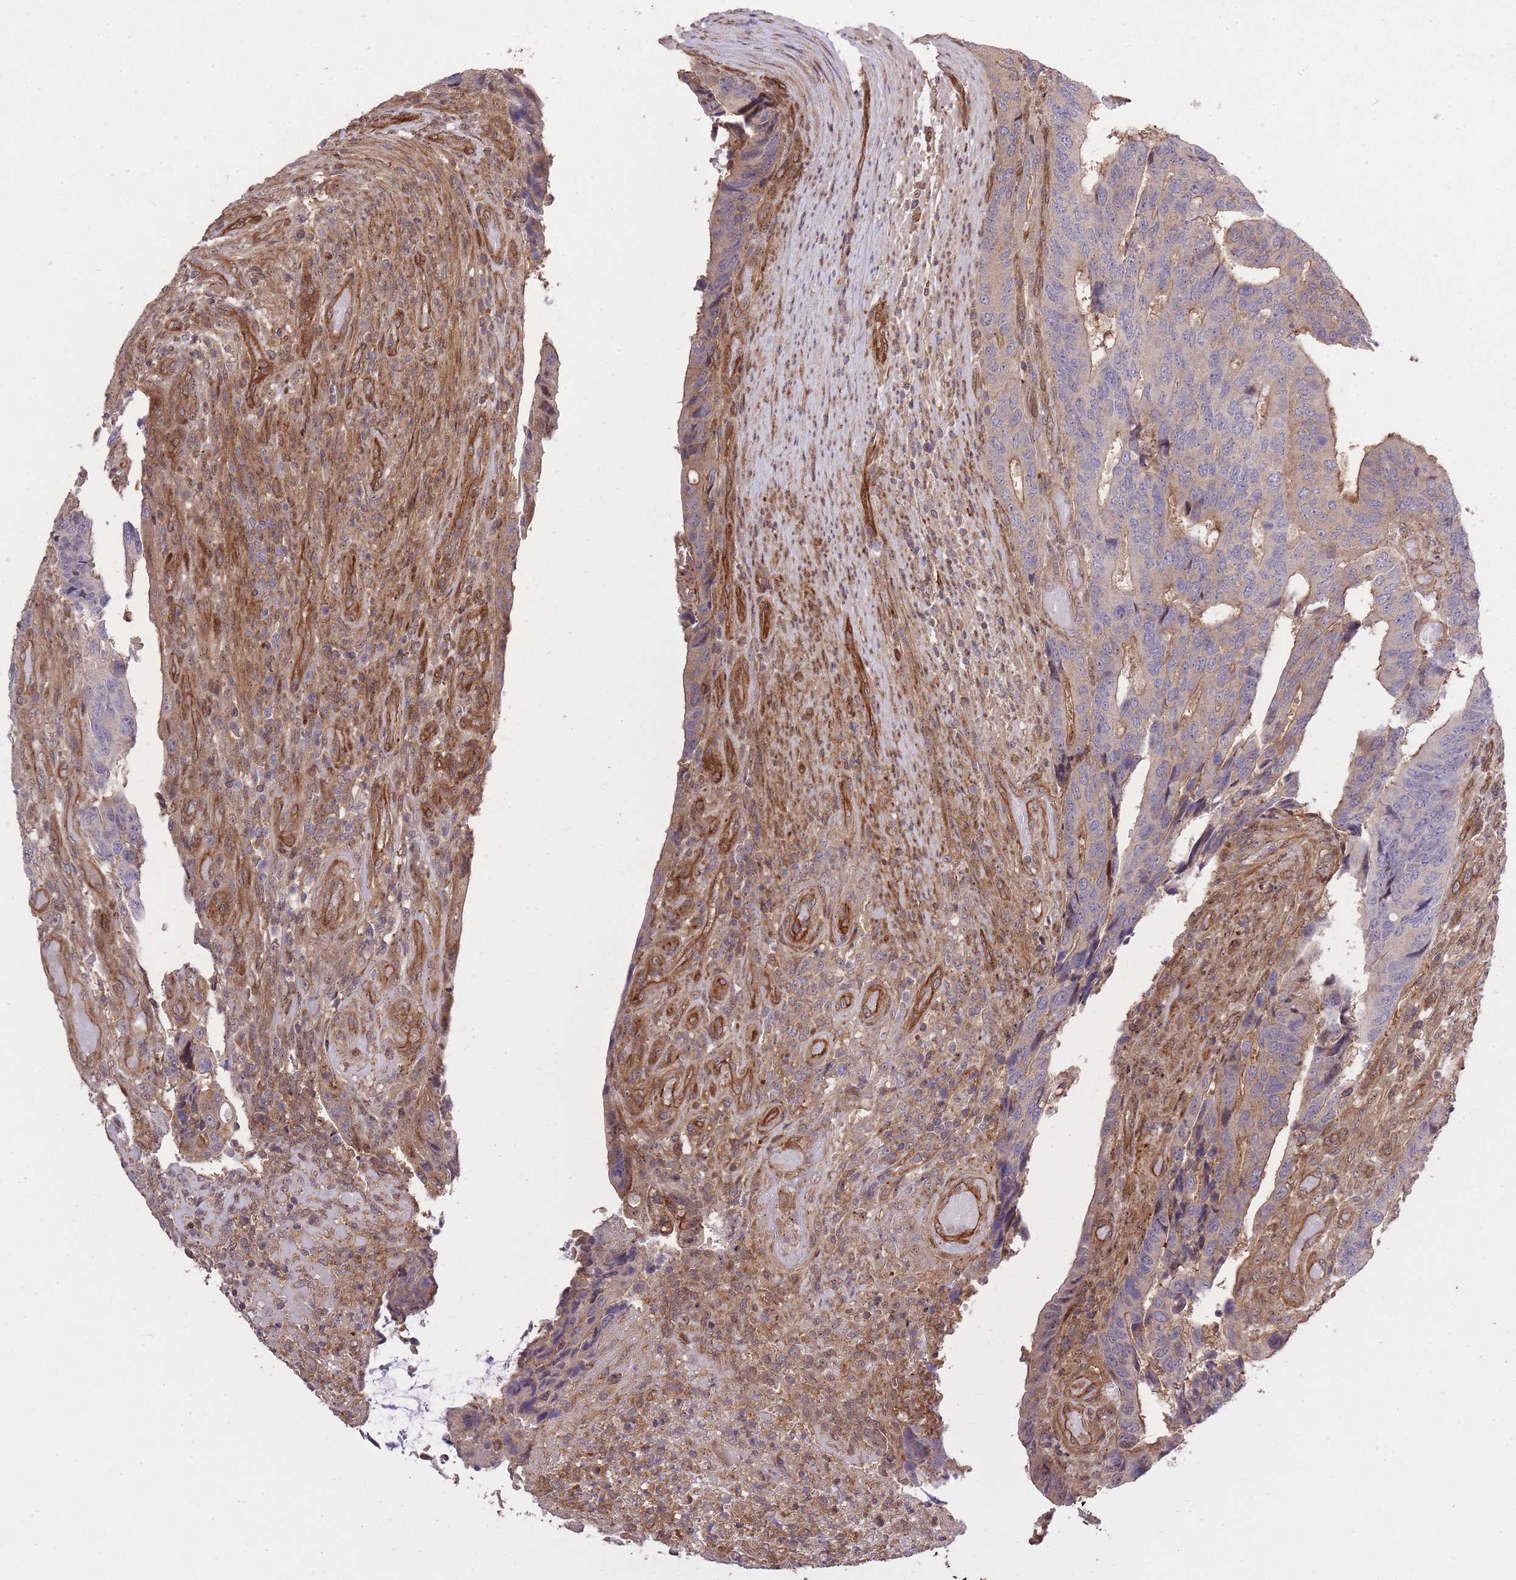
{"staining": {"intensity": "moderate", "quantity": "<25%", "location": "cytoplasmic/membranous"}, "tissue": "colorectal cancer", "cell_type": "Tumor cells", "image_type": "cancer", "snomed": [{"axis": "morphology", "description": "Adenocarcinoma, NOS"}, {"axis": "topography", "description": "Colon"}], "caption": "Colorectal adenocarcinoma stained with DAB immunohistochemistry (IHC) exhibits low levels of moderate cytoplasmic/membranous positivity in approximately <25% of tumor cells.", "gene": "PLD1", "patient": {"sex": "male", "age": 87}}